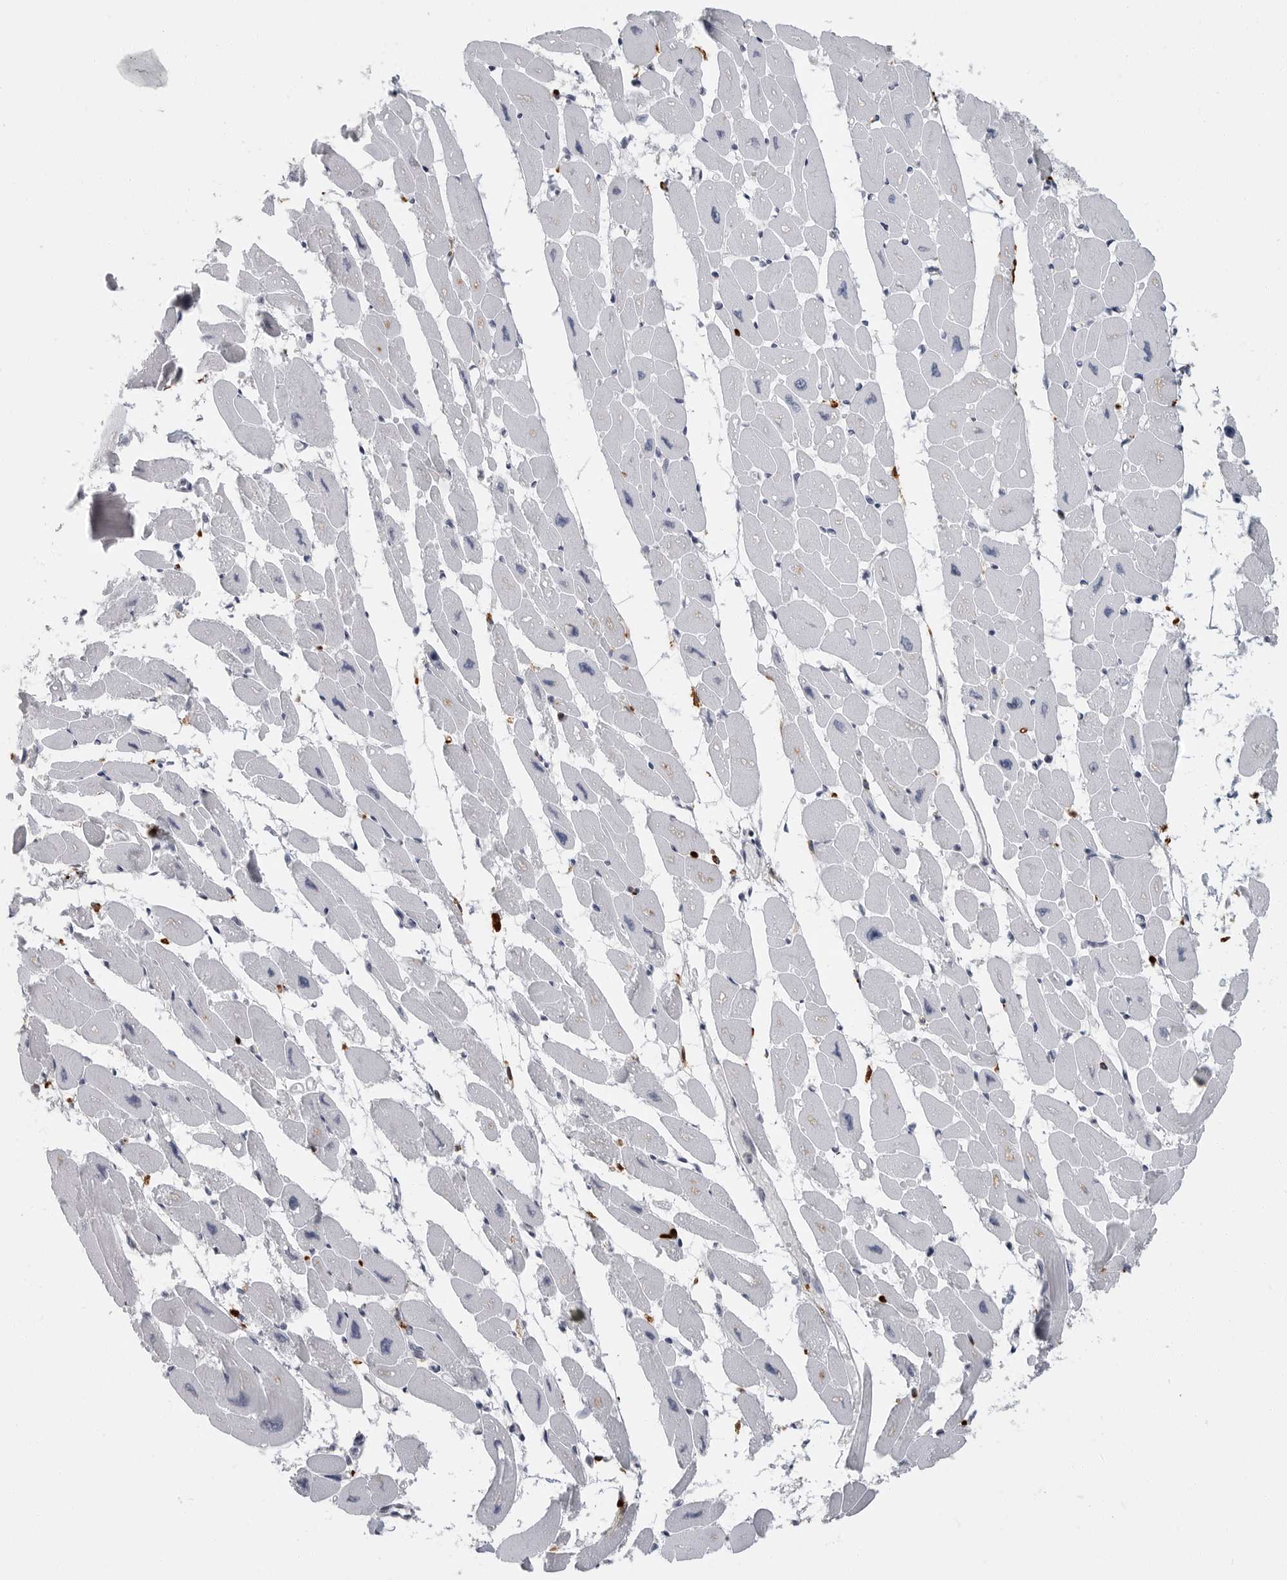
{"staining": {"intensity": "negative", "quantity": "none", "location": "none"}, "tissue": "heart muscle", "cell_type": "Cardiomyocytes", "image_type": "normal", "snomed": [{"axis": "morphology", "description": "Normal tissue, NOS"}, {"axis": "topography", "description": "Heart"}], "caption": "Cardiomyocytes are negative for brown protein staining in benign heart muscle. The staining is performed using DAB (3,3'-diaminobenzidine) brown chromogen with nuclei counter-stained in using hematoxylin.", "gene": "IFI30", "patient": {"sex": "female", "age": 54}}